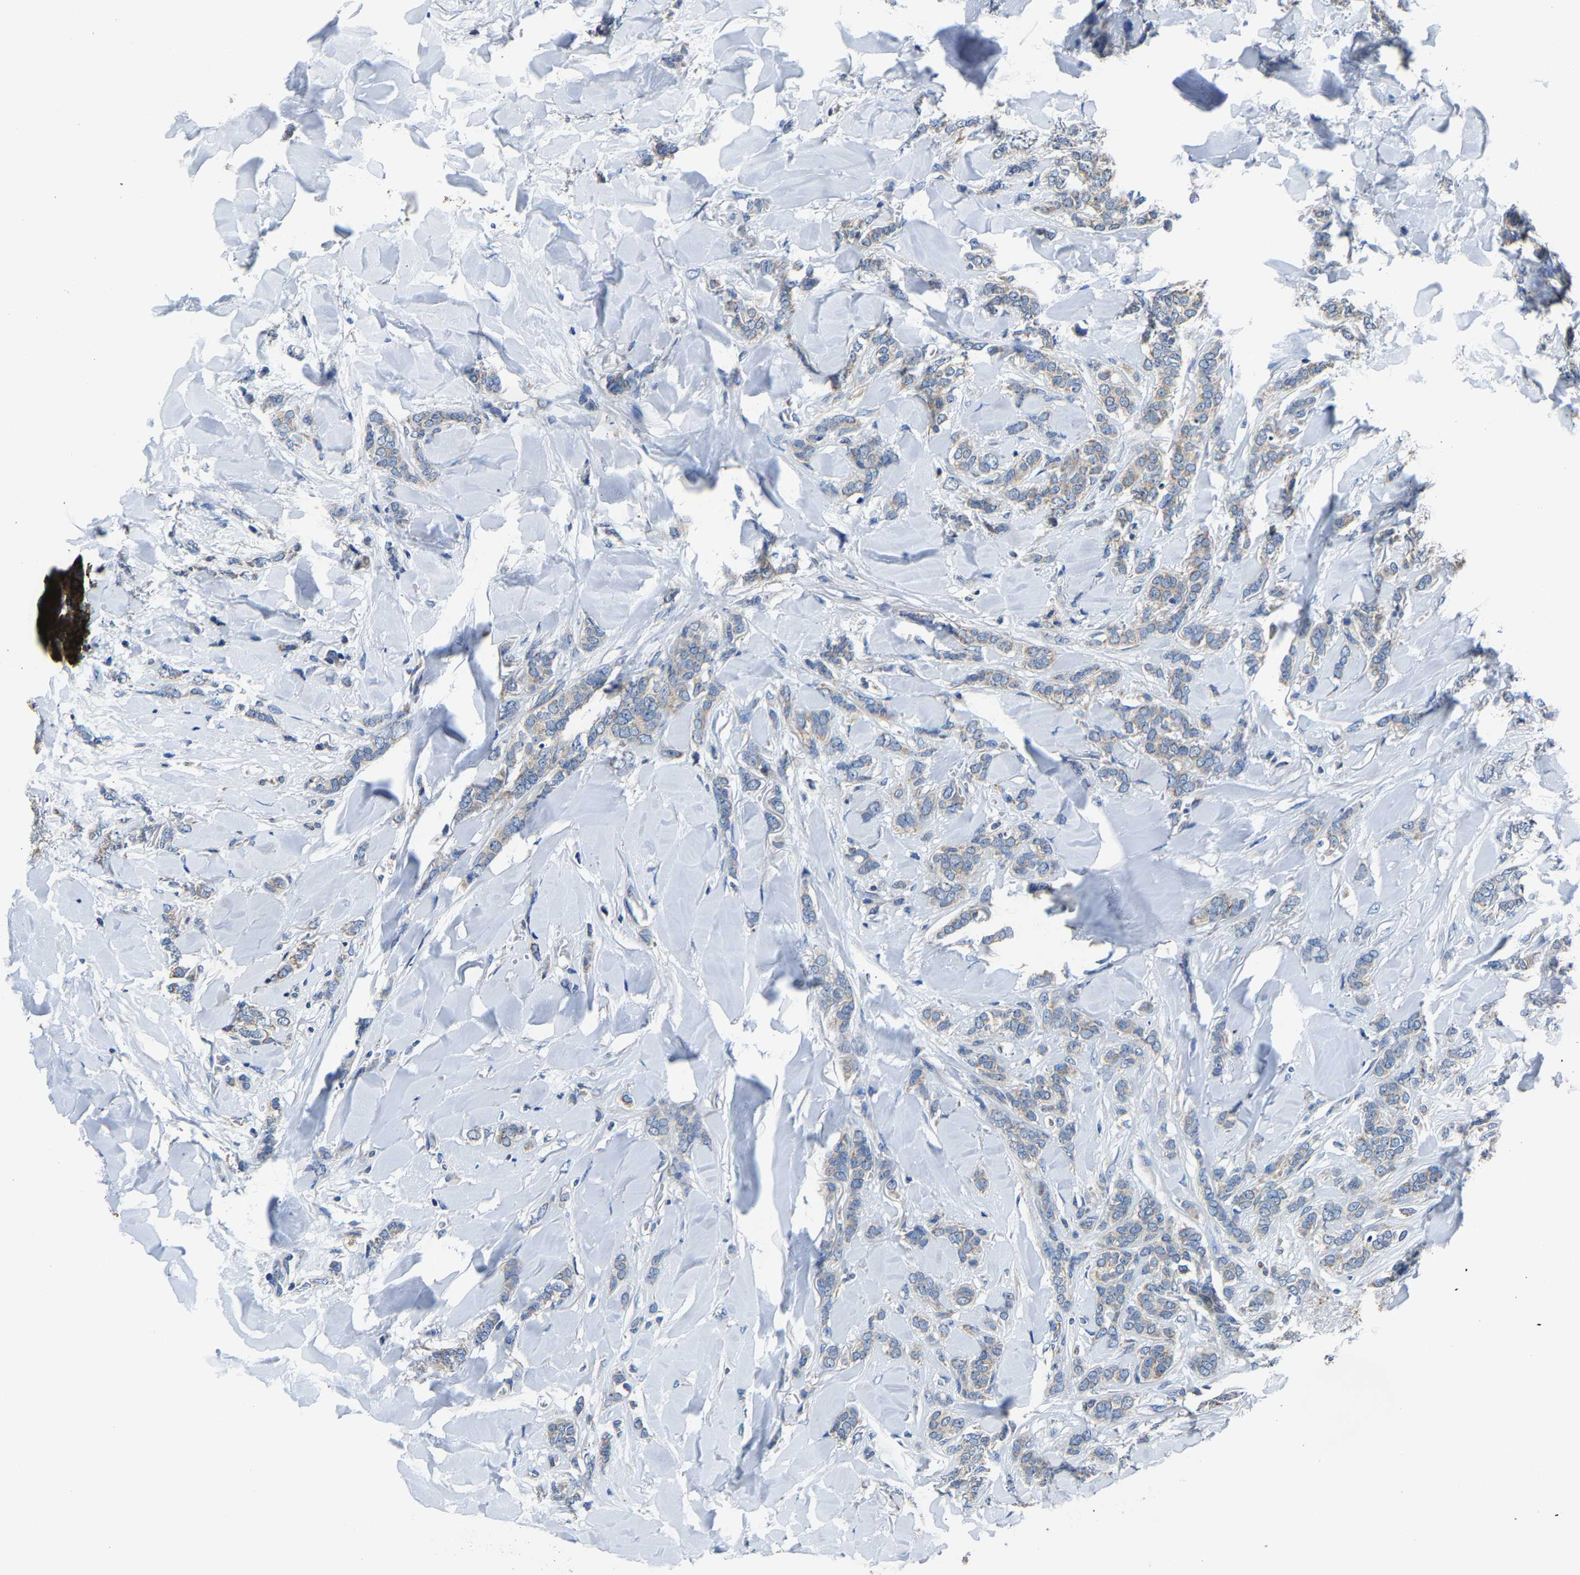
{"staining": {"intensity": "weak", "quantity": "25%-75%", "location": "cytoplasmic/membranous"}, "tissue": "breast cancer", "cell_type": "Tumor cells", "image_type": "cancer", "snomed": [{"axis": "morphology", "description": "Lobular carcinoma"}, {"axis": "topography", "description": "Skin"}, {"axis": "topography", "description": "Breast"}], "caption": "Breast lobular carcinoma tissue displays weak cytoplasmic/membranous expression in approximately 25%-75% of tumor cells, visualized by immunohistochemistry. The staining is performed using DAB brown chromogen to label protein expression. The nuclei are counter-stained blue using hematoxylin.", "gene": "AGK", "patient": {"sex": "female", "age": 46}}